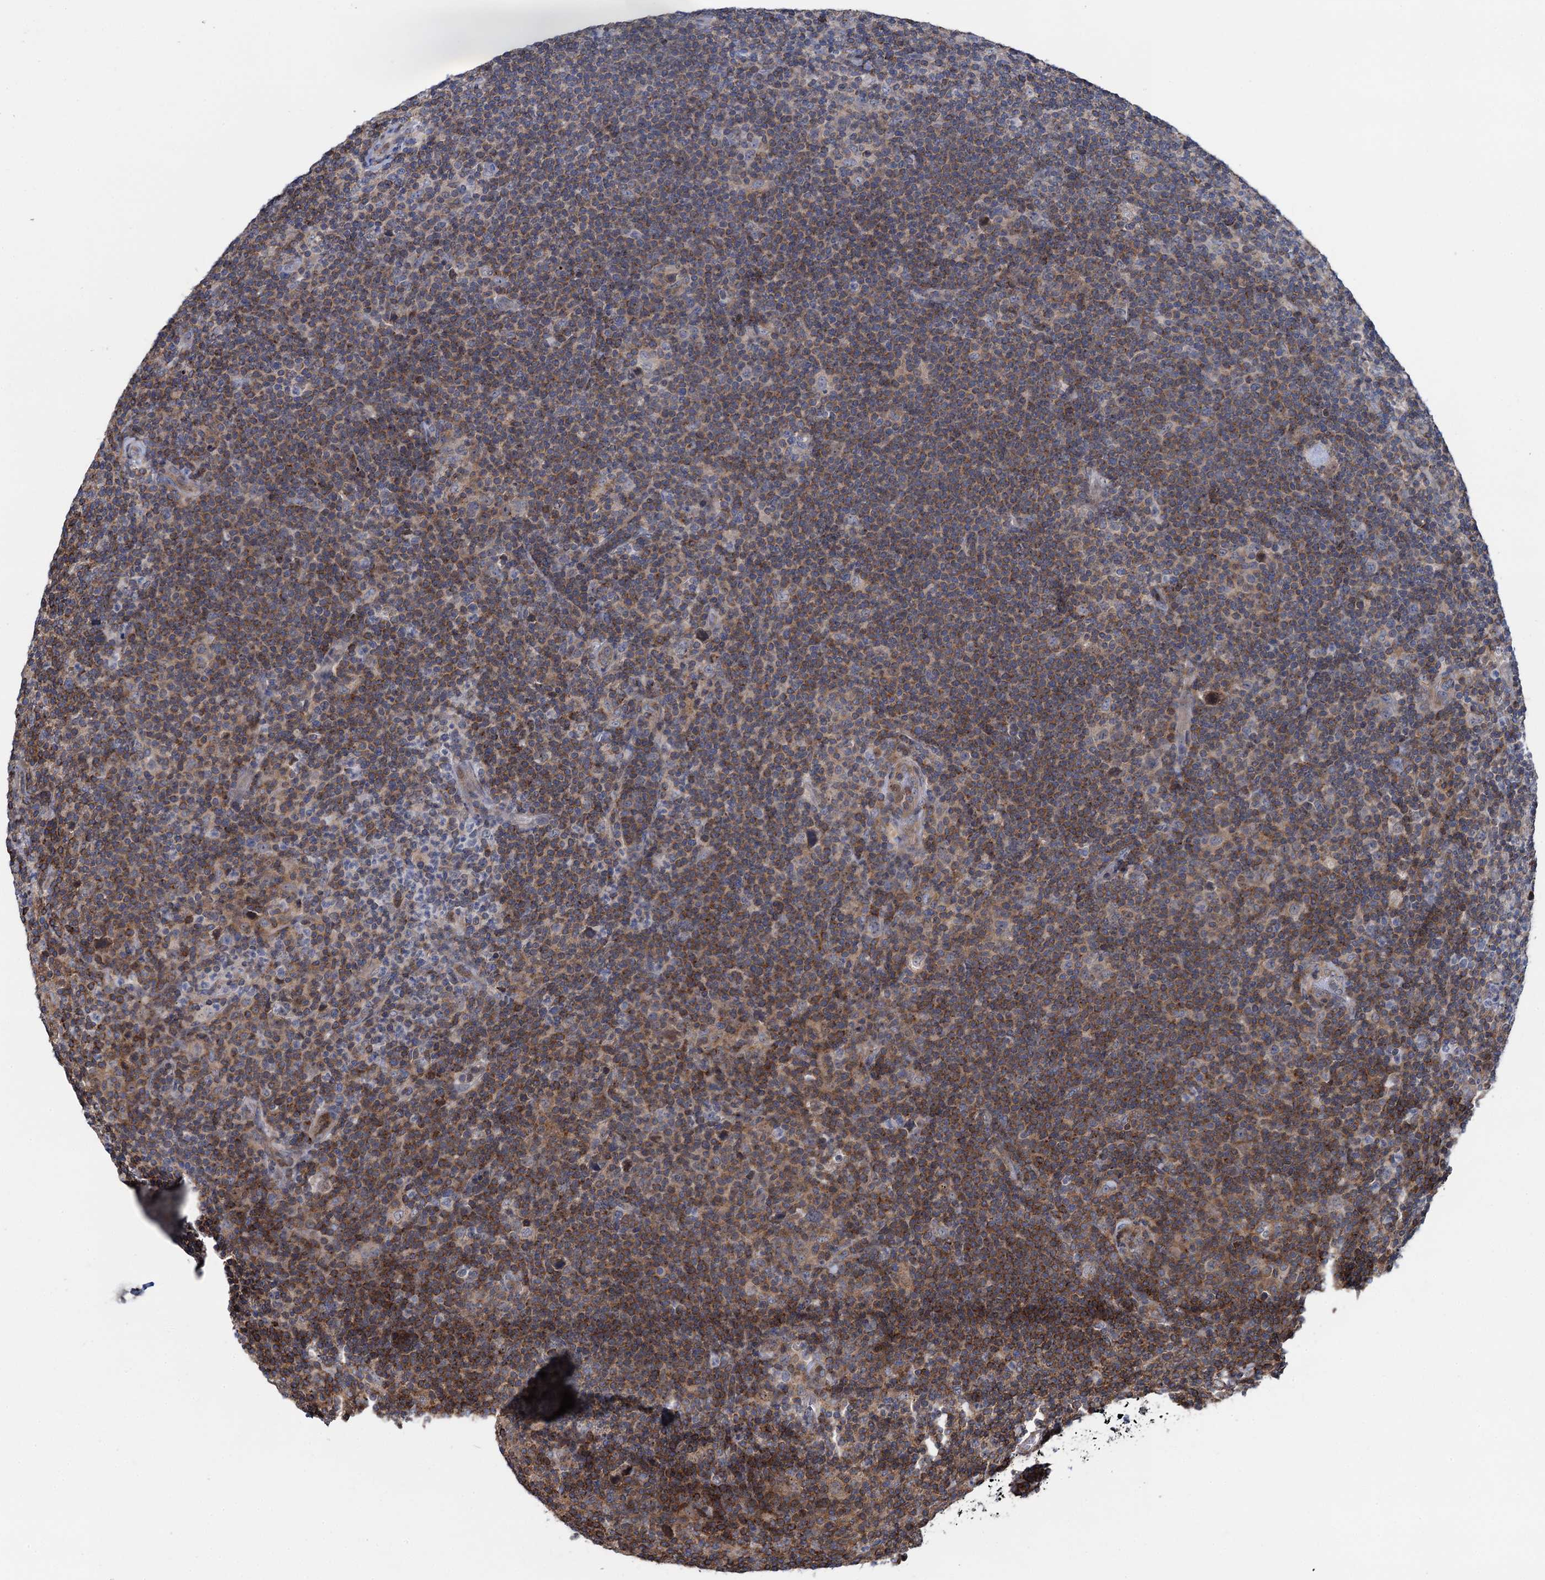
{"staining": {"intensity": "negative", "quantity": "none", "location": "none"}, "tissue": "lymphoma", "cell_type": "Tumor cells", "image_type": "cancer", "snomed": [{"axis": "morphology", "description": "Hodgkin's disease, NOS"}, {"axis": "topography", "description": "Lymph node"}], "caption": "Human lymphoma stained for a protein using immunohistochemistry (IHC) exhibits no positivity in tumor cells.", "gene": "CCDC102A", "patient": {"sex": "female", "age": 57}}